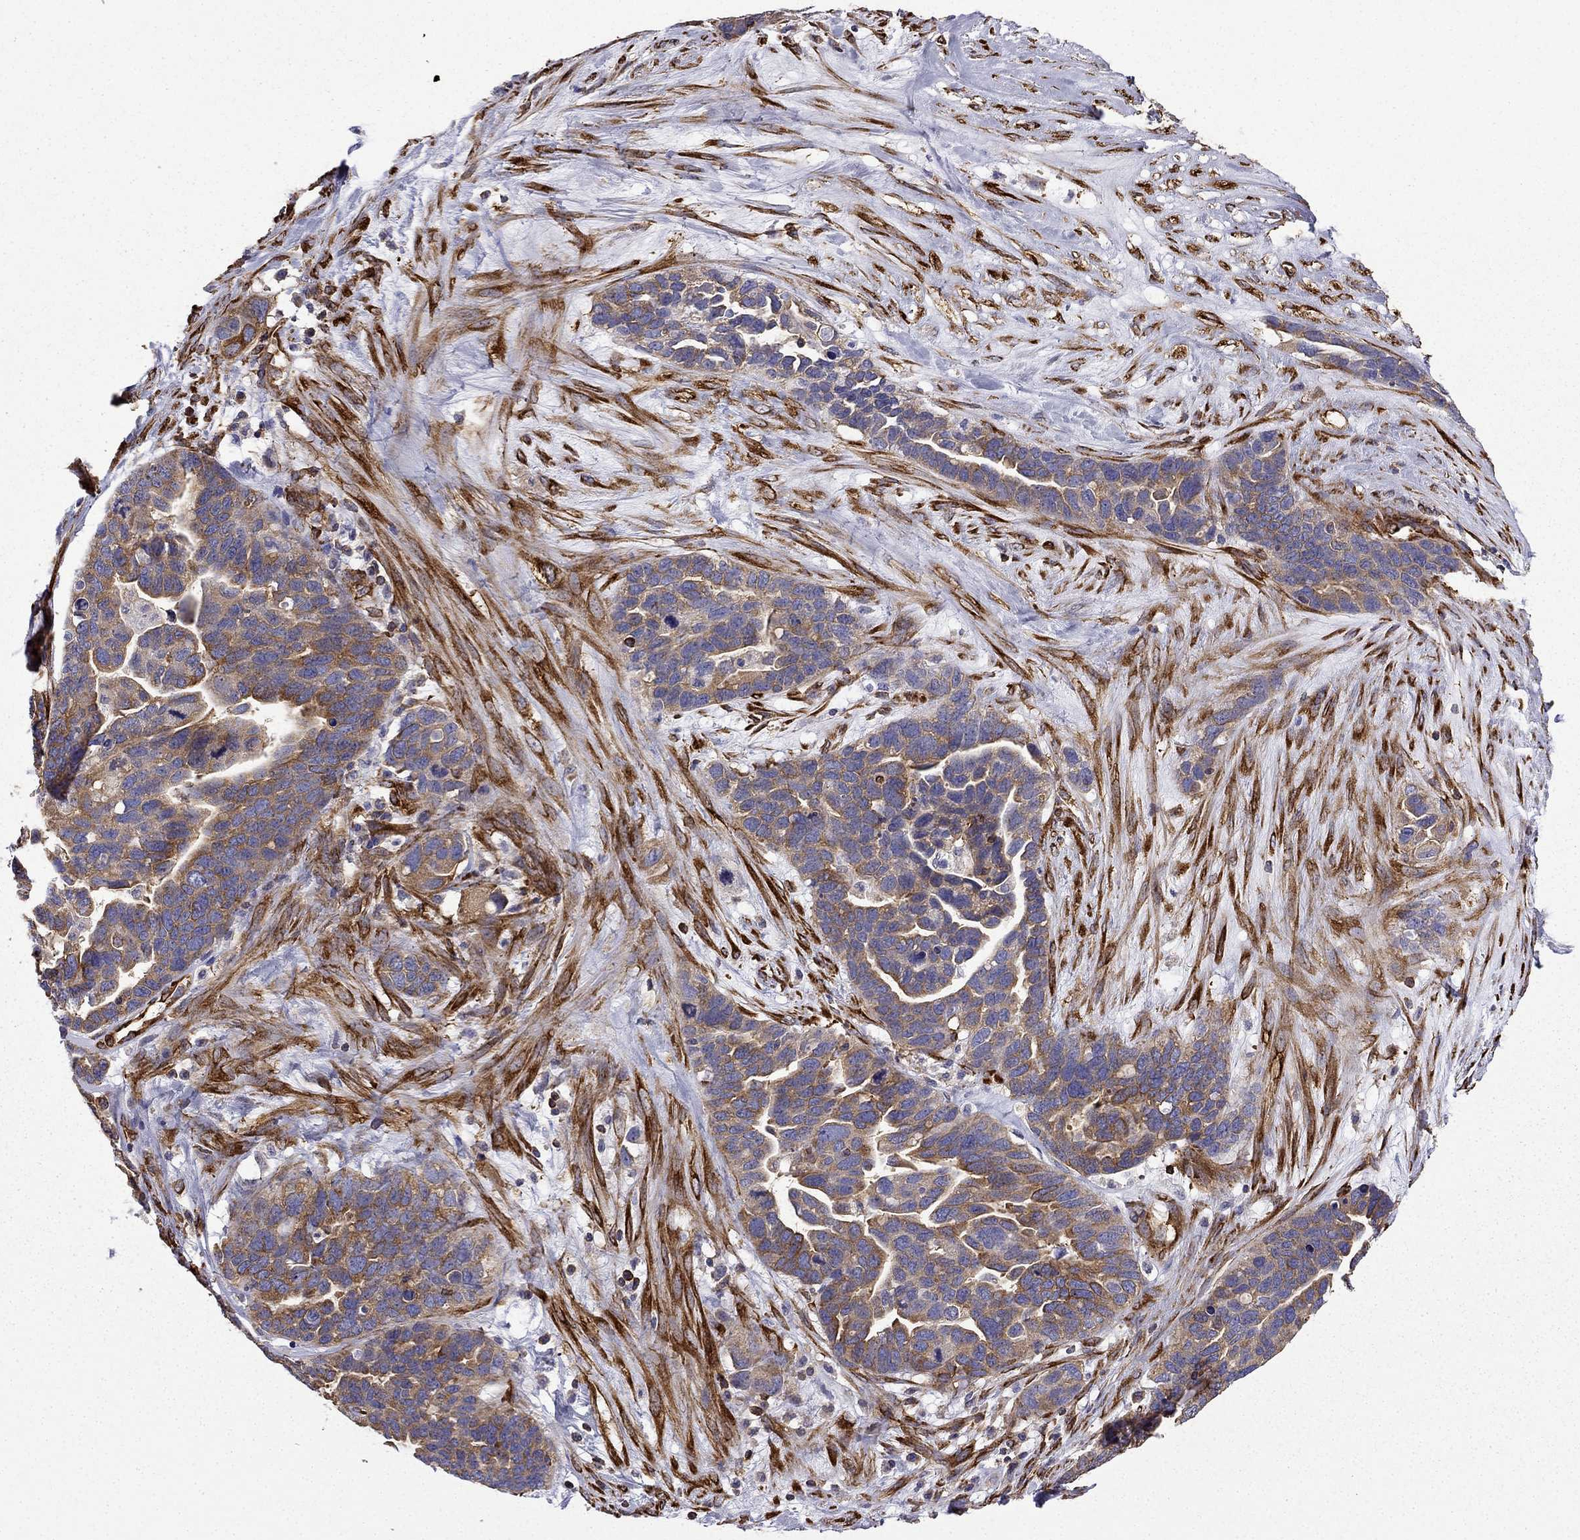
{"staining": {"intensity": "moderate", "quantity": ">75%", "location": "cytoplasmic/membranous"}, "tissue": "ovarian cancer", "cell_type": "Tumor cells", "image_type": "cancer", "snomed": [{"axis": "morphology", "description": "Cystadenocarcinoma, serous, NOS"}, {"axis": "topography", "description": "Ovary"}], "caption": "A histopathology image of human serous cystadenocarcinoma (ovarian) stained for a protein reveals moderate cytoplasmic/membranous brown staining in tumor cells.", "gene": "MAP4", "patient": {"sex": "female", "age": 54}}